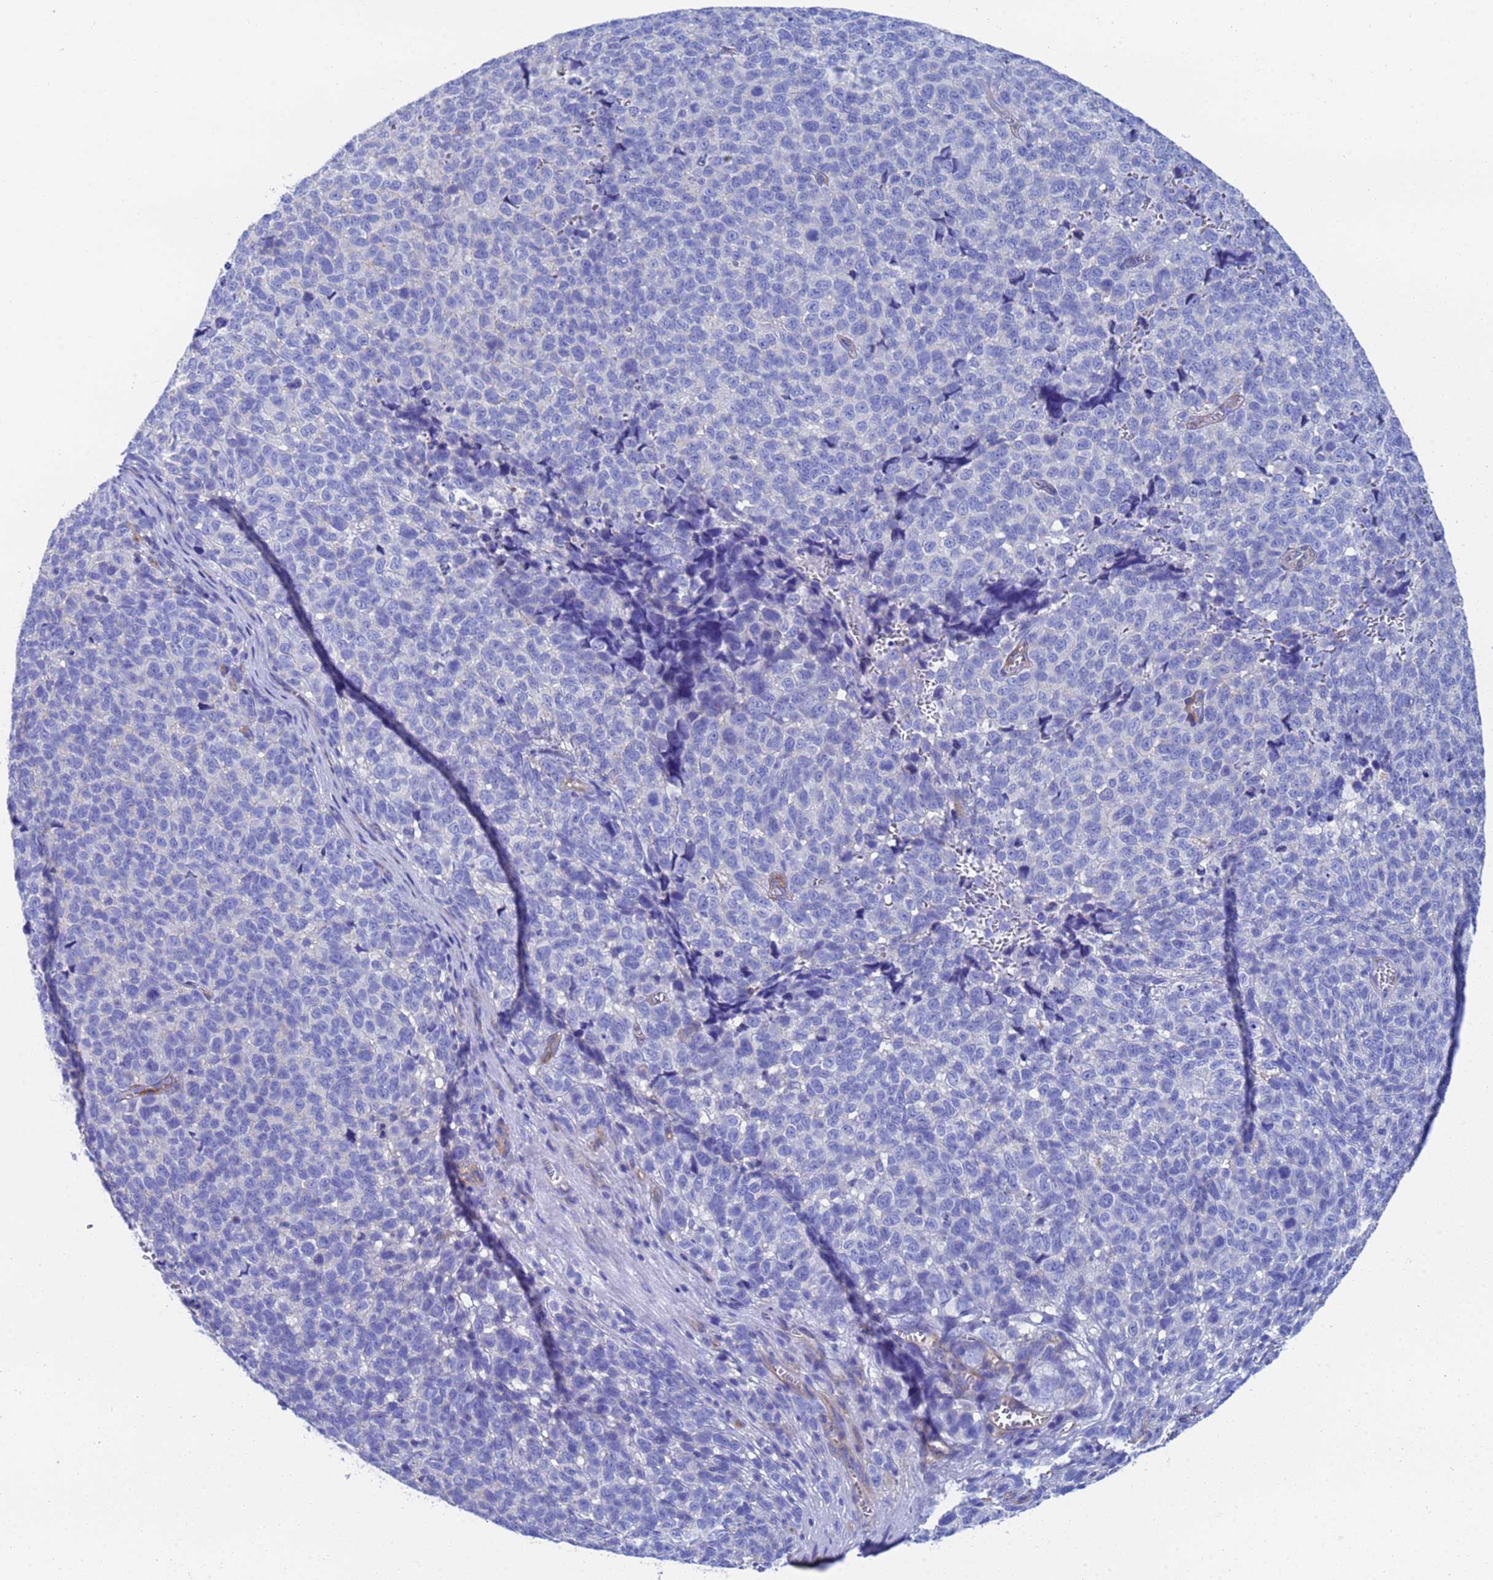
{"staining": {"intensity": "negative", "quantity": "none", "location": "none"}, "tissue": "melanoma", "cell_type": "Tumor cells", "image_type": "cancer", "snomed": [{"axis": "morphology", "description": "Malignant melanoma, NOS"}, {"axis": "topography", "description": "Nose, NOS"}], "caption": "An immunohistochemistry (IHC) micrograph of malignant melanoma is shown. There is no staining in tumor cells of malignant melanoma.", "gene": "CST4", "patient": {"sex": "female", "age": 48}}